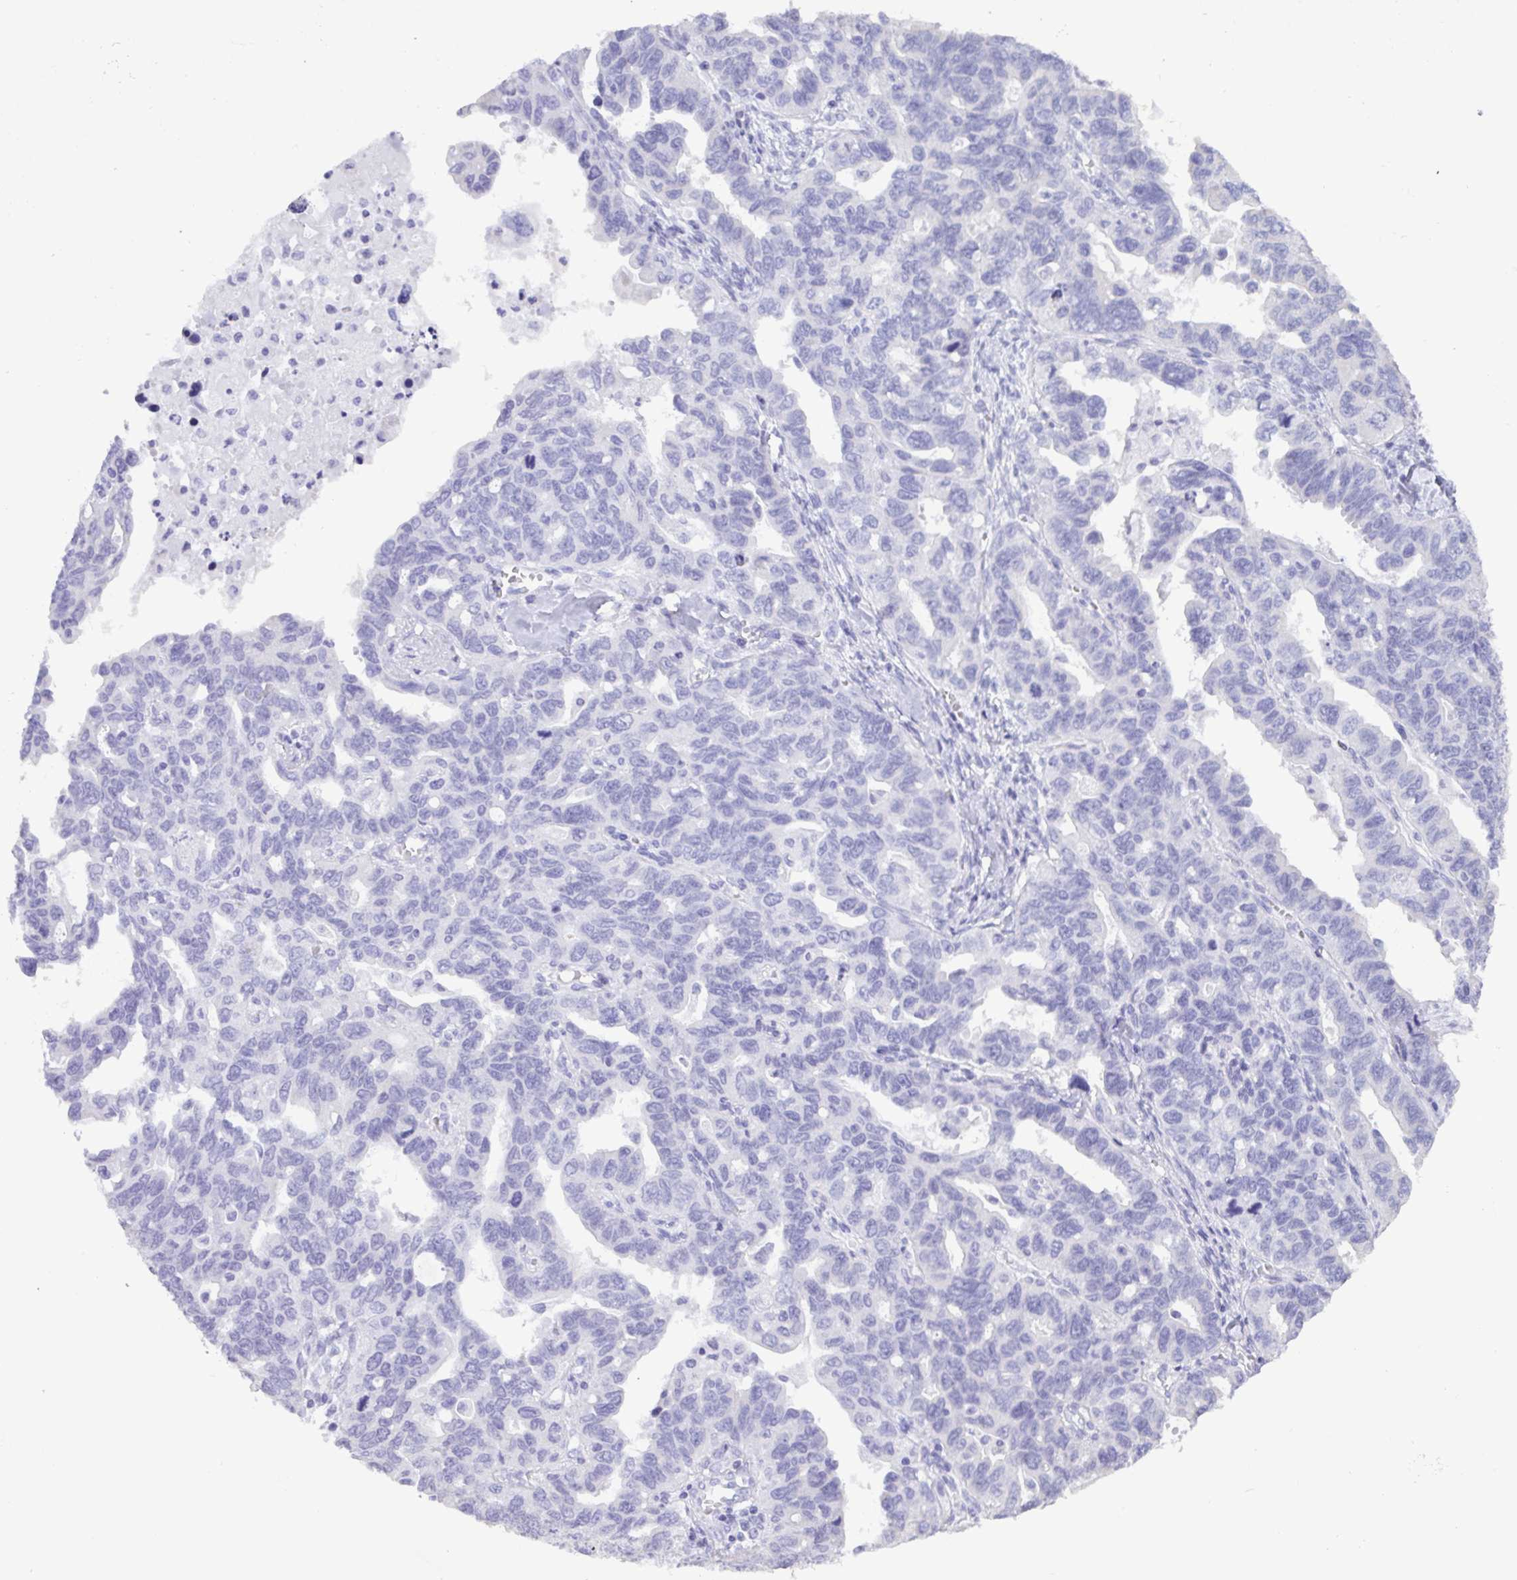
{"staining": {"intensity": "negative", "quantity": "none", "location": "none"}, "tissue": "ovarian cancer", "cell_type": "Tumor cells", "image_type": "cancer", "snomed": [{"axis": "morphology", "description": "Cystadenocarcinoma, serous, NOS"}, {"axis": "topography", "description": "Ovary"}], "caption": "Immunohistochemical staining of ovarian cancer (serous cystadenocarcinoma) displays no significant staining in tumor cells.", "gene": "C4orf33", "patient": {"sex": "female", "age": 69}}